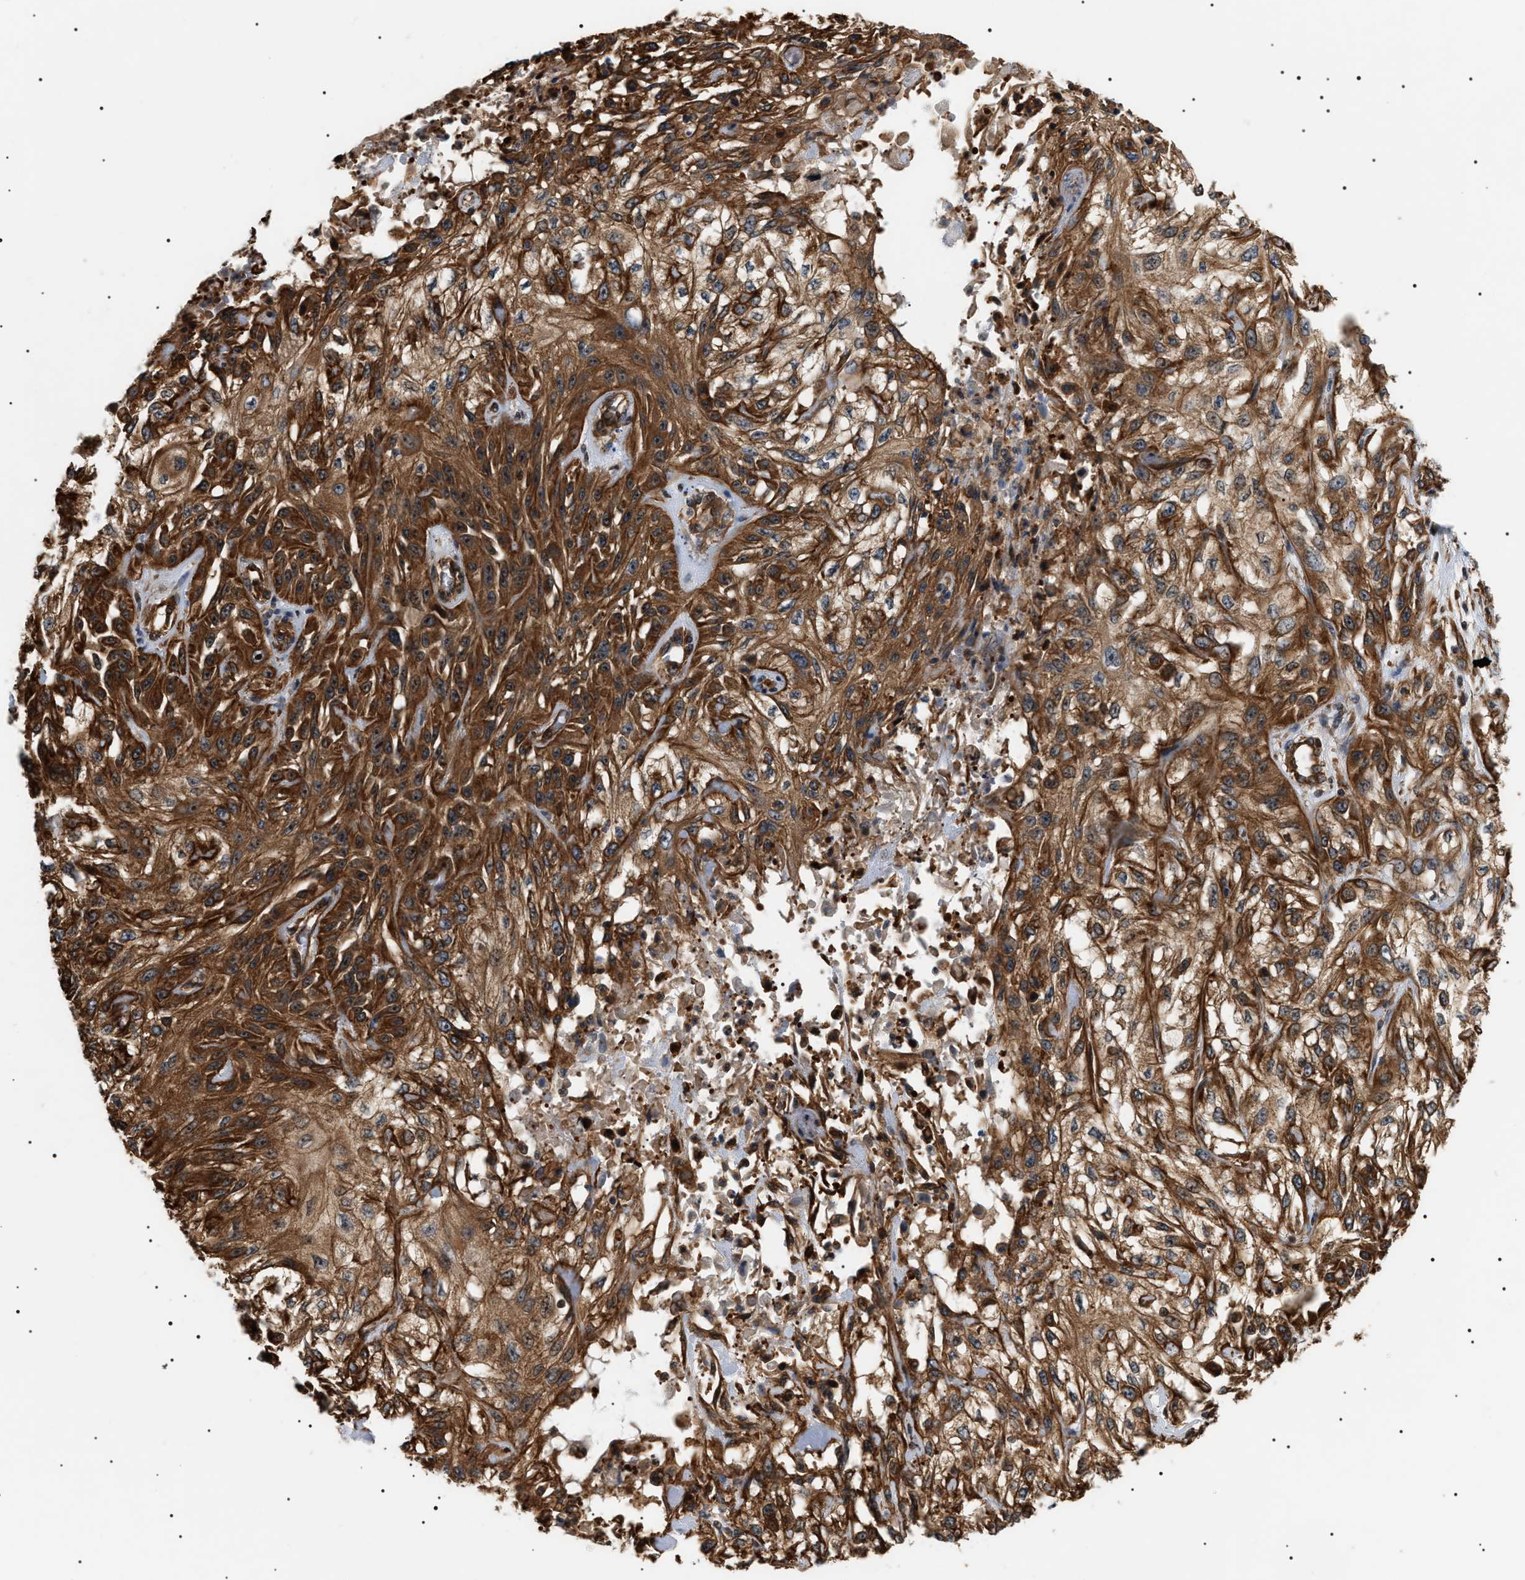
{"staining": {"intensity": "strong", "quantity": ">75%", "location": "cytoplasmic/membranous,nuclear"}, "tissue": "skin cancer", "cell_type": "Tumor cells", "image_type": "cancer", "snomed": [{"axis": "morphology", "description": "Squamous cell carcinoma, NOS"}, {"axis": "morphology", "description": "Squamous cell carcinoma, metastatic, NOS"}, {"axis": "topography", "description": "Skin"}, {"axis": "topography", "description": "Lymph node"}], "caption": "A histopathology image showing strong cytoplasmic/membranous and nuclear positivity in about >75% of tumor cells in skin squamous cell carcinoma, as visualized by brown immunohistochemical staining.", "gene": "SH3GLB2", "patient": {"sex": "male", "age": 75}}